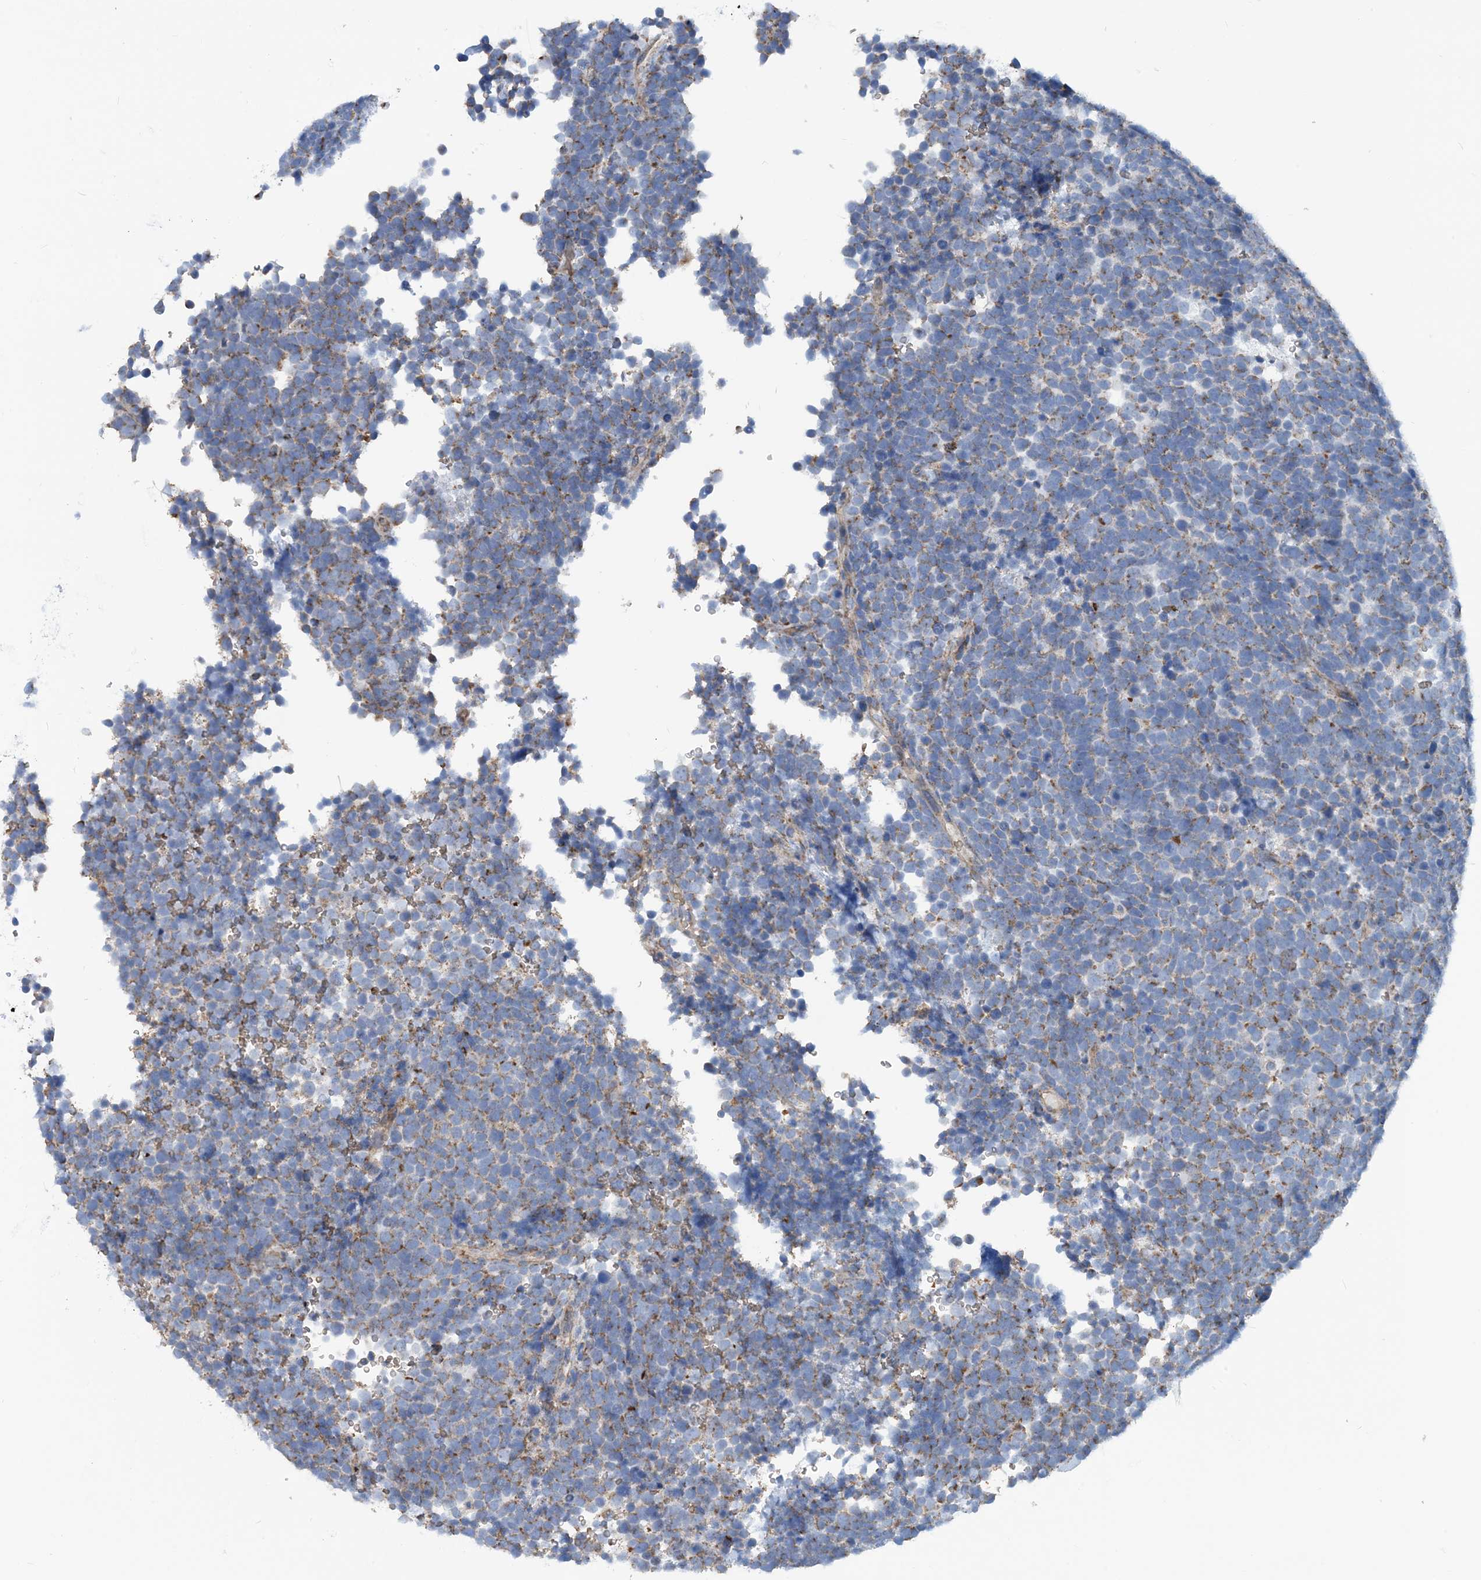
{"staining": {"intensity": "moderate", "quantity": ">75%", "location": "cytoplasmic/membranous"}, "tissue": "urothelial cancer", "cell_type": "Tumor cells", "image_type": "cancer", "snomed": [{"axis": "morphology", "description": "Urothelial carcinoma, High grade"}, {"axis": "topography", "description": "Urinary bladder"}], "caption": "Urothelial cancer tissue exhibits moderate cytoplasmic/membranous positivity in approximately >75% of tumor cells", "gene": "PHOSPHO2", "patient": {"sex": "female", "age": 82}}